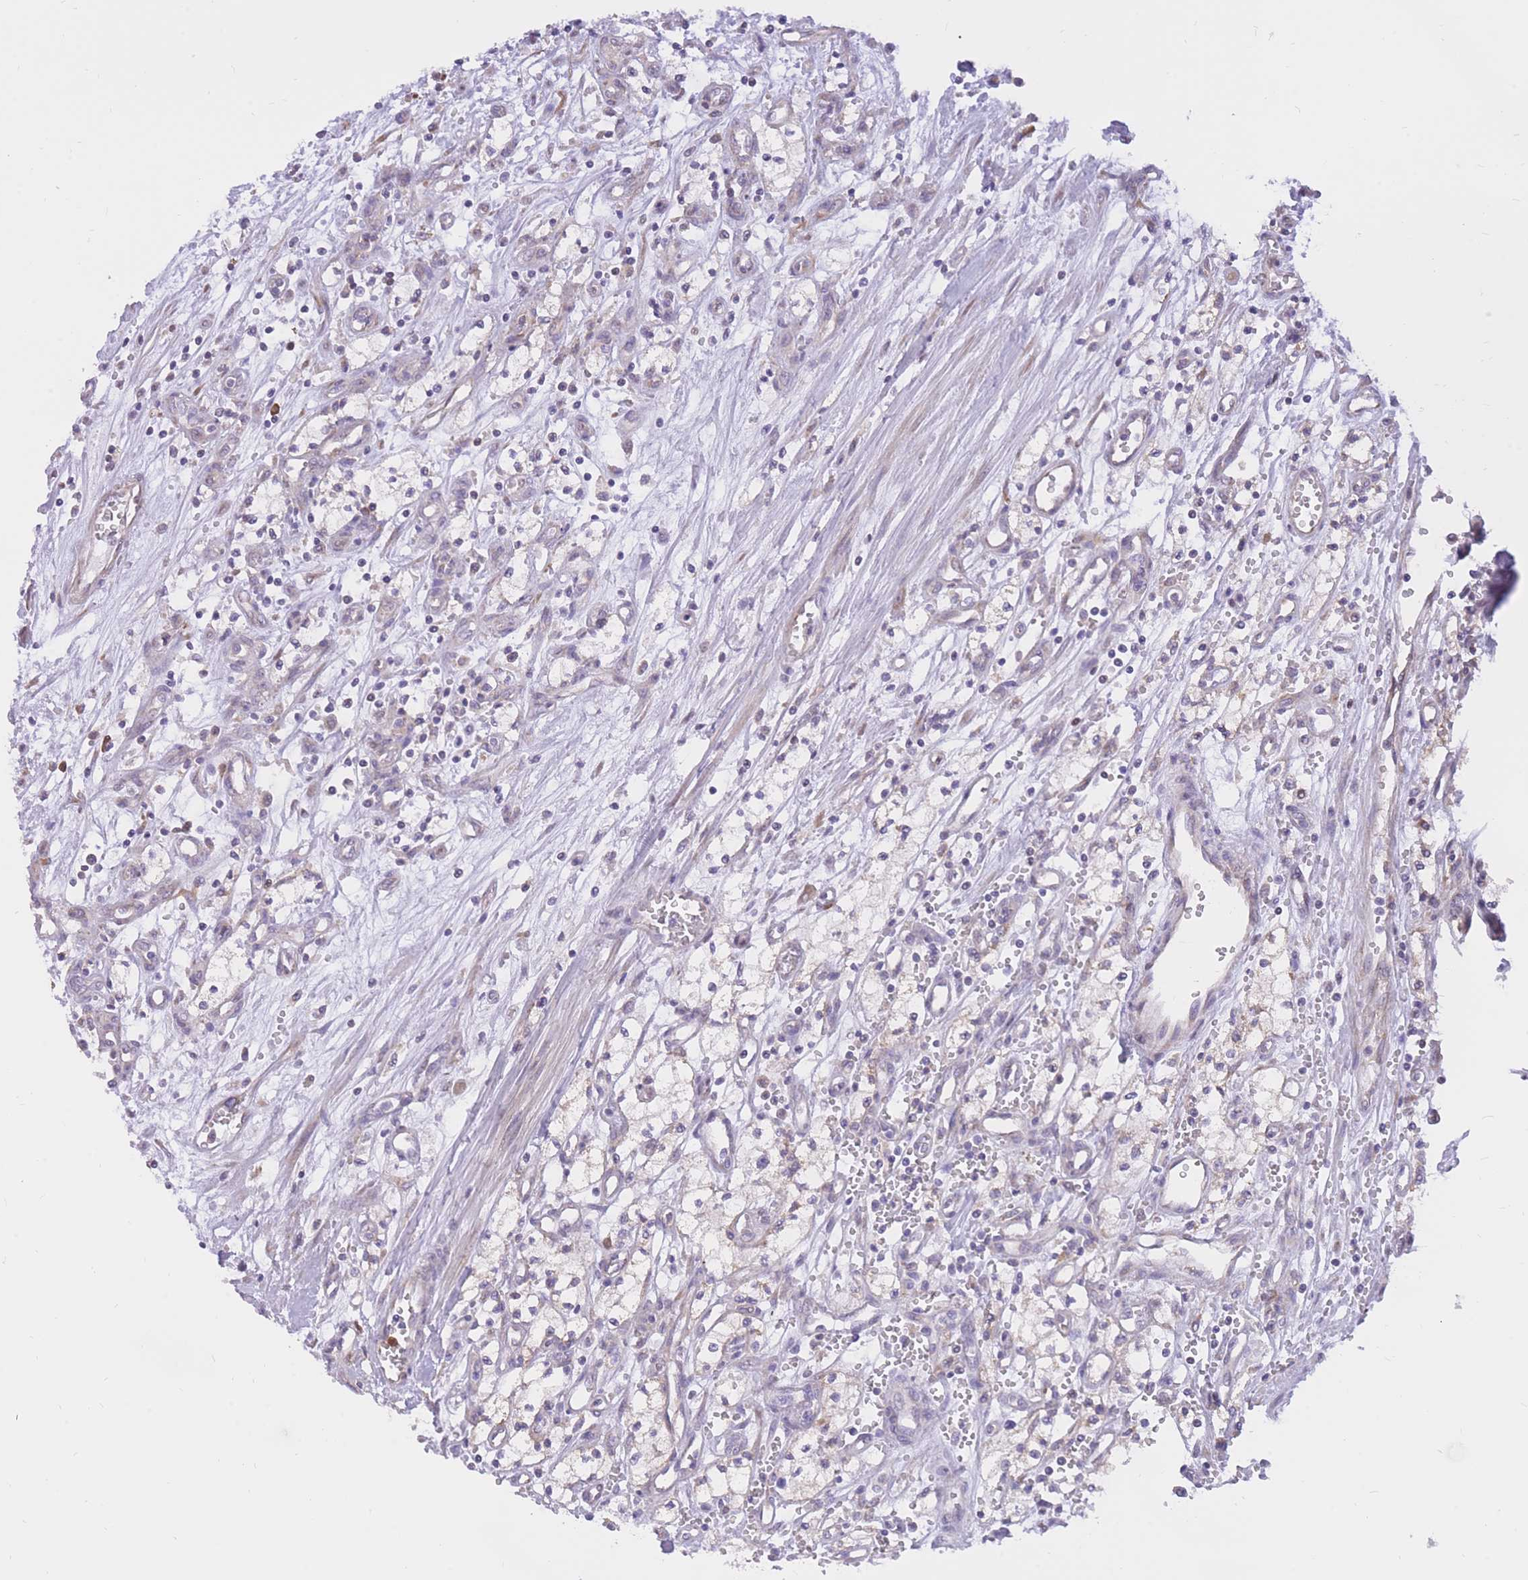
{"staining": {"intensity": "negative", "quantity": "none", "location": "none"}, "tissue": "renal cancer", "cell_type": "Tumor cells", "image_type": "cancer", "snomed": [{"axis": "morphology", "description": "Adenocarcinoma, NOS"}, {"axis": "topography", "description": "Kidney"}], "caption": "DAB immunohistochemical staining of human renal adenocarcinoma exhibits no significant expression in tumor cells. (Brightfield microscopy of DAB immunohistochemistry at high magnification).", "gene": "TOPAZ1", "patient": {"sex": "male", "age": 59}}